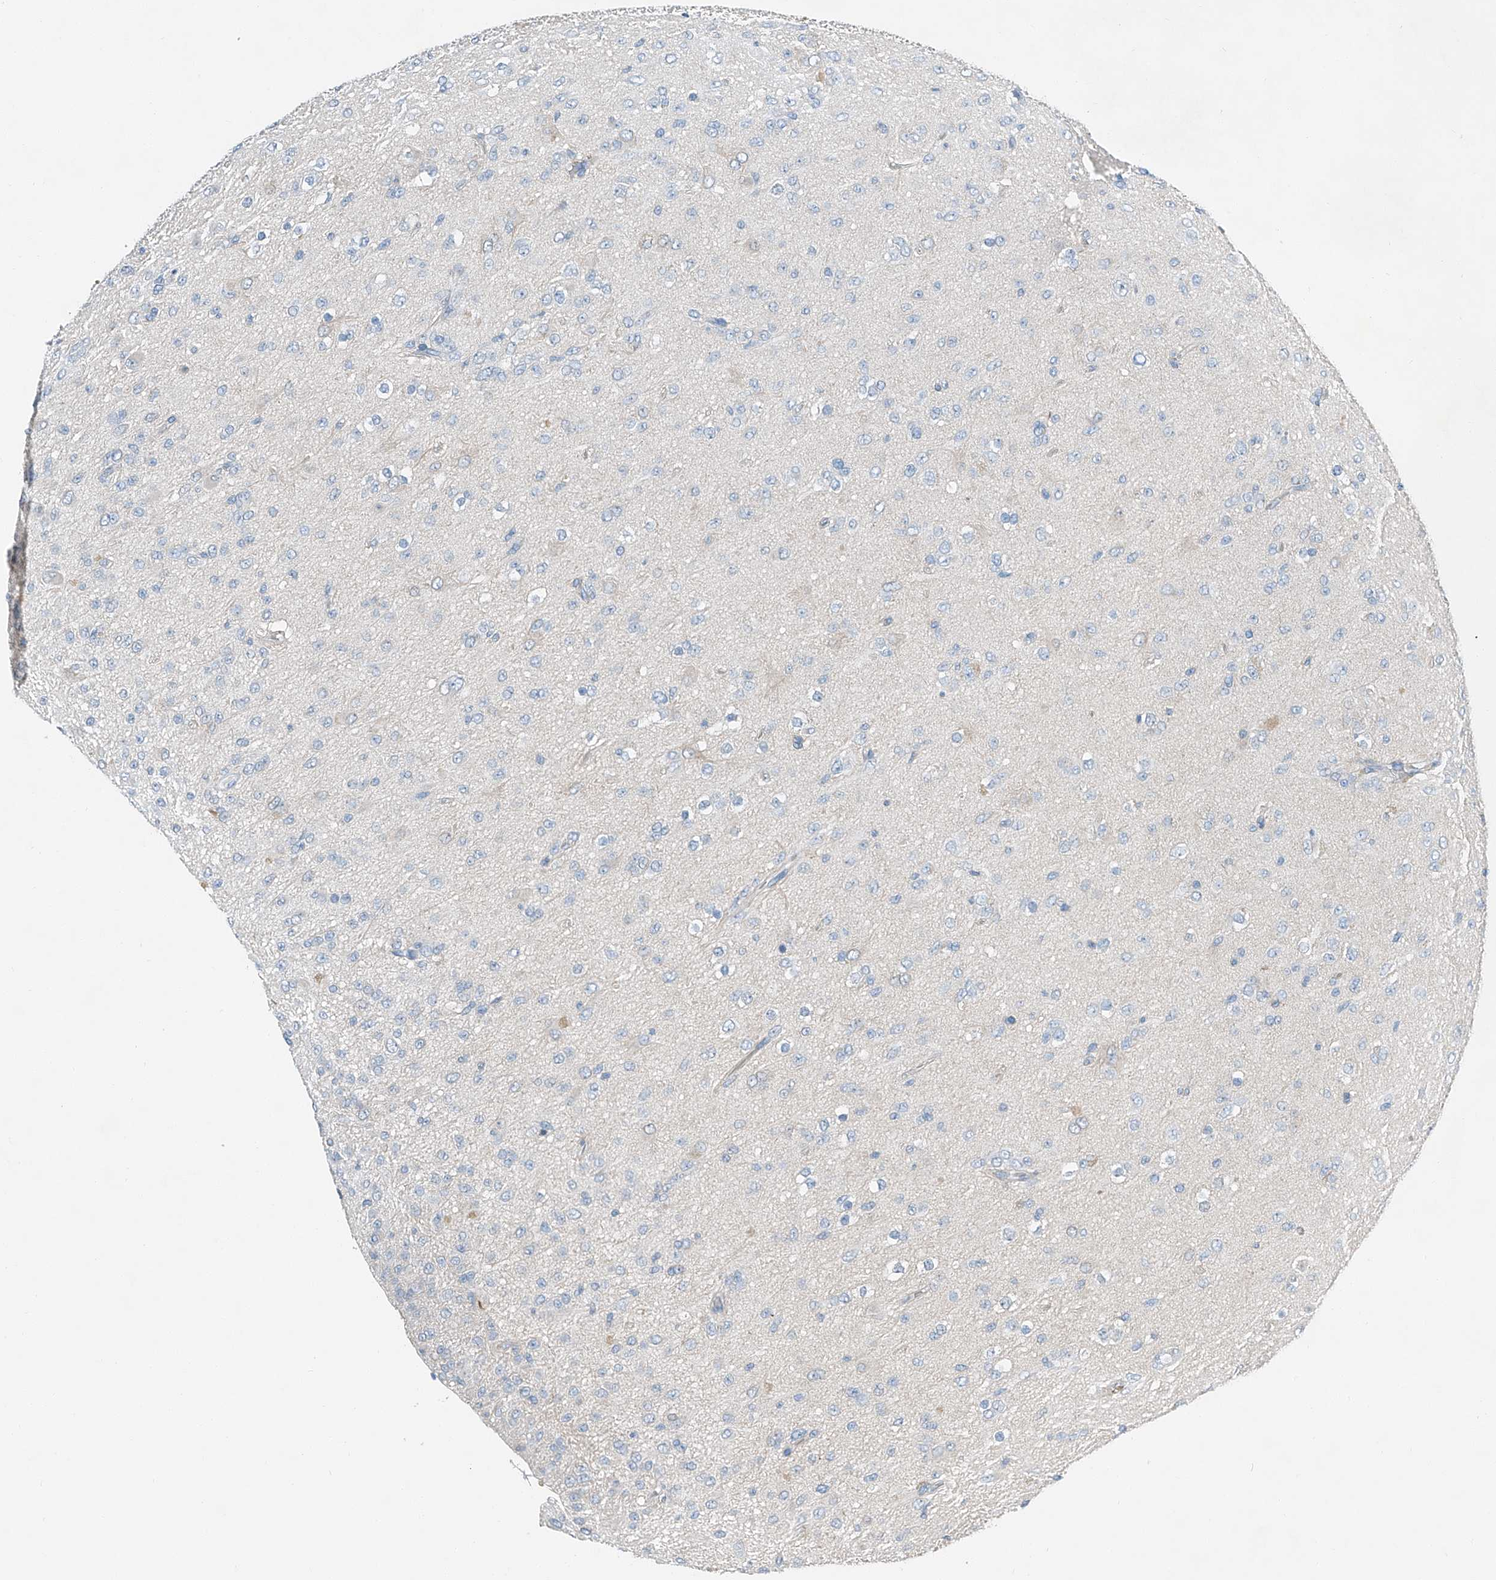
{"staining": {"intensity": "negative", "quantity": "none", "location": "none"}, "tissue": "glioma", "cell_type": "Tumor cells", "image_type": "cancer", "snomed": [{"axis": "morphology", "description": "Glioma, malignant, Low grade"}, {"axis": "topography", "description": "Brain"}], "caption": "Immunohistochemical staining of malignant glioma (low-grade) shows no significant positivity in tumor cells.", "gene": "MDGA1", "patient": {"sex": "male", "age": 65}}